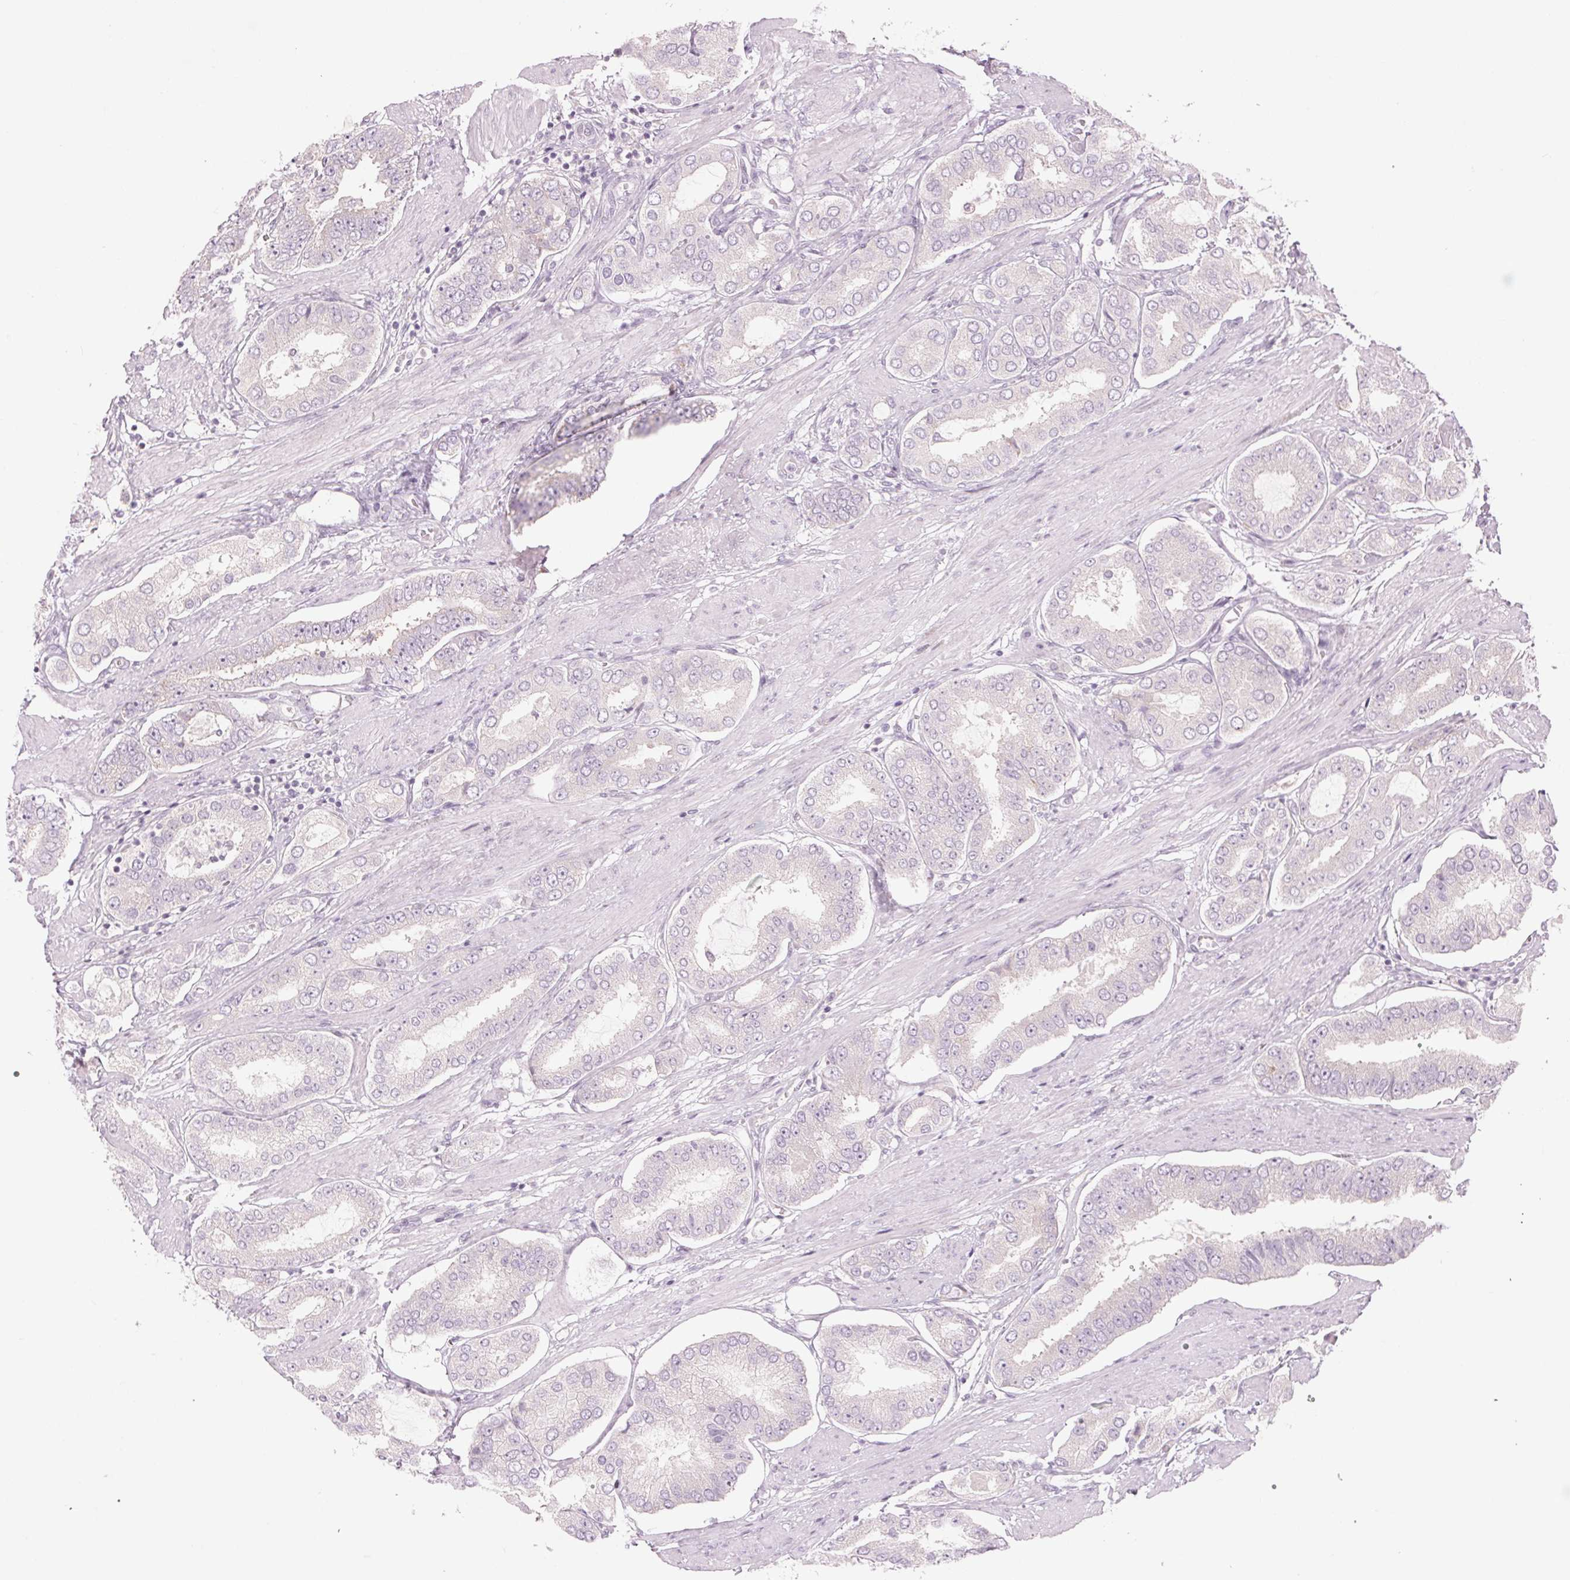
{"staining": {"intensity": "negative", "quantity": "none", "location": "none"}, "tissue": "prostate cancer", "cell_type": "Tumor cells", "image_type": "cancer", "snomed": [{"axis": "morphology", "description": "Adenocarcinoma, High grade"}, {"axis": "topography", "description": "Prostate"}], "caption": "This is an immunohistochemistry image of prostate cancer. There is no expression in tumor cells.", "gene": "GNMT", "patient": {"sex": "male", "age": 63}}